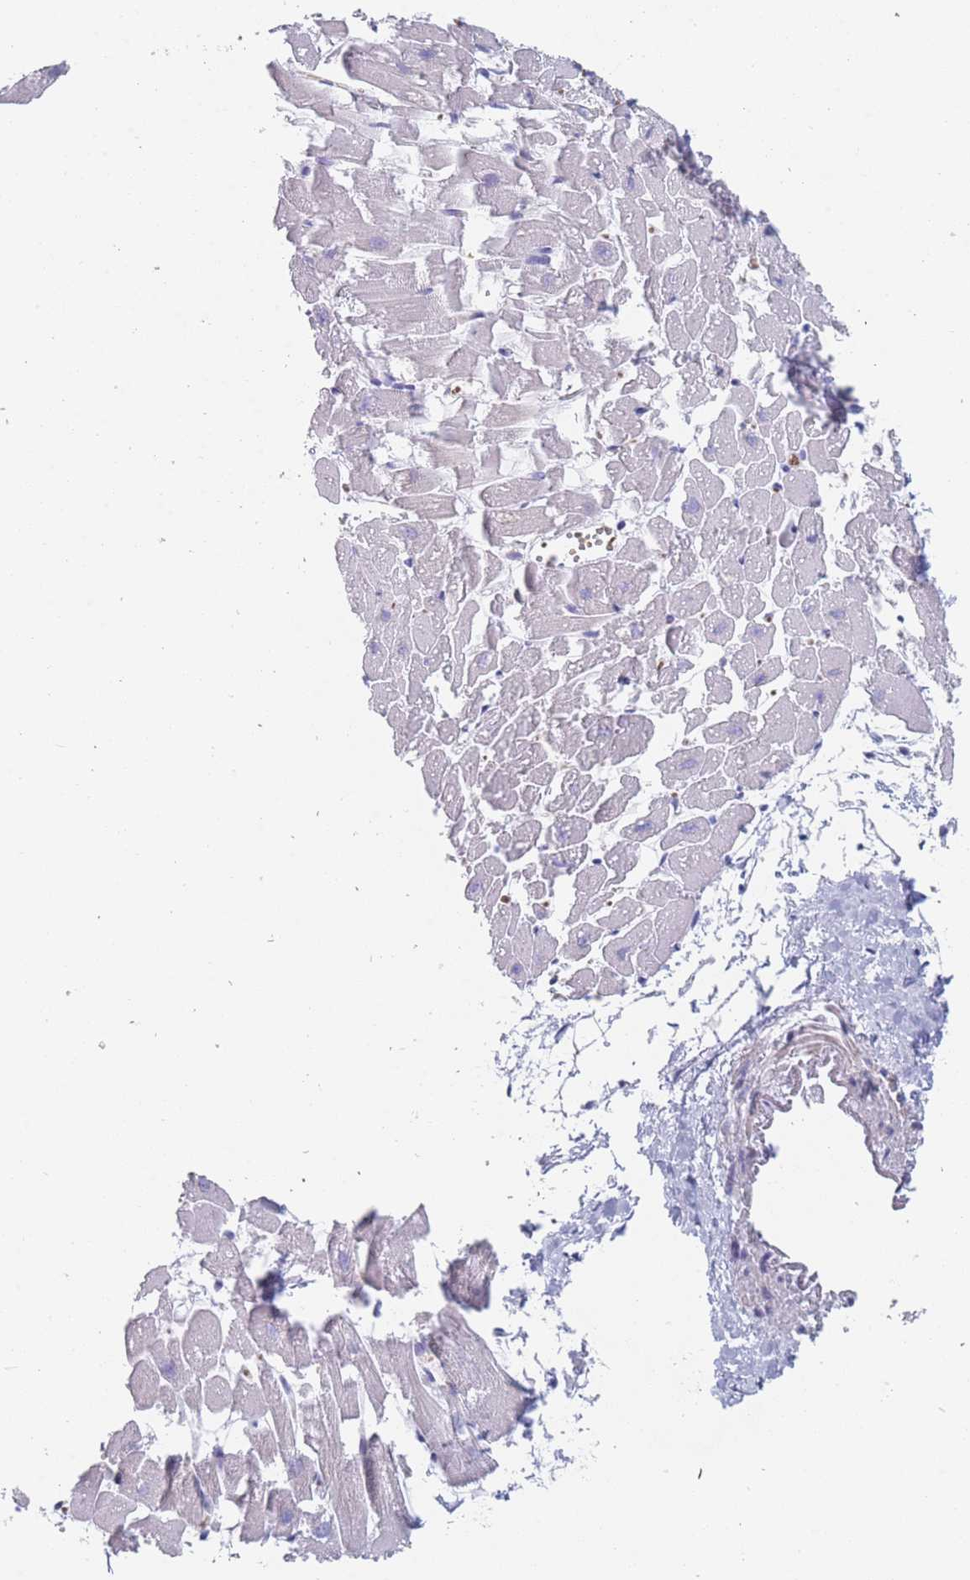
{"staining": {"intensity": "negative", "quantity": "none", "location": "none"}, "tissue": "heart muscle", "cell_type": "Cardiomyocytes", "image_type": "normal", "snomed": [{"axis": "morphology", "description": "Normal tissue, NOS"}, {"axis": "topography", "description": "Heart"}], "caption": "Immunohistochemistry of normal heart muscle reveals no positivity in cardiomyocytes. (Stains: DAB immunohistochemistry with hematoxylin counter stain, Microscopy: brightfield microscopy at high magnification).", "gene": "OR5D16", "patient": {"sex": "female", "age": 64}}